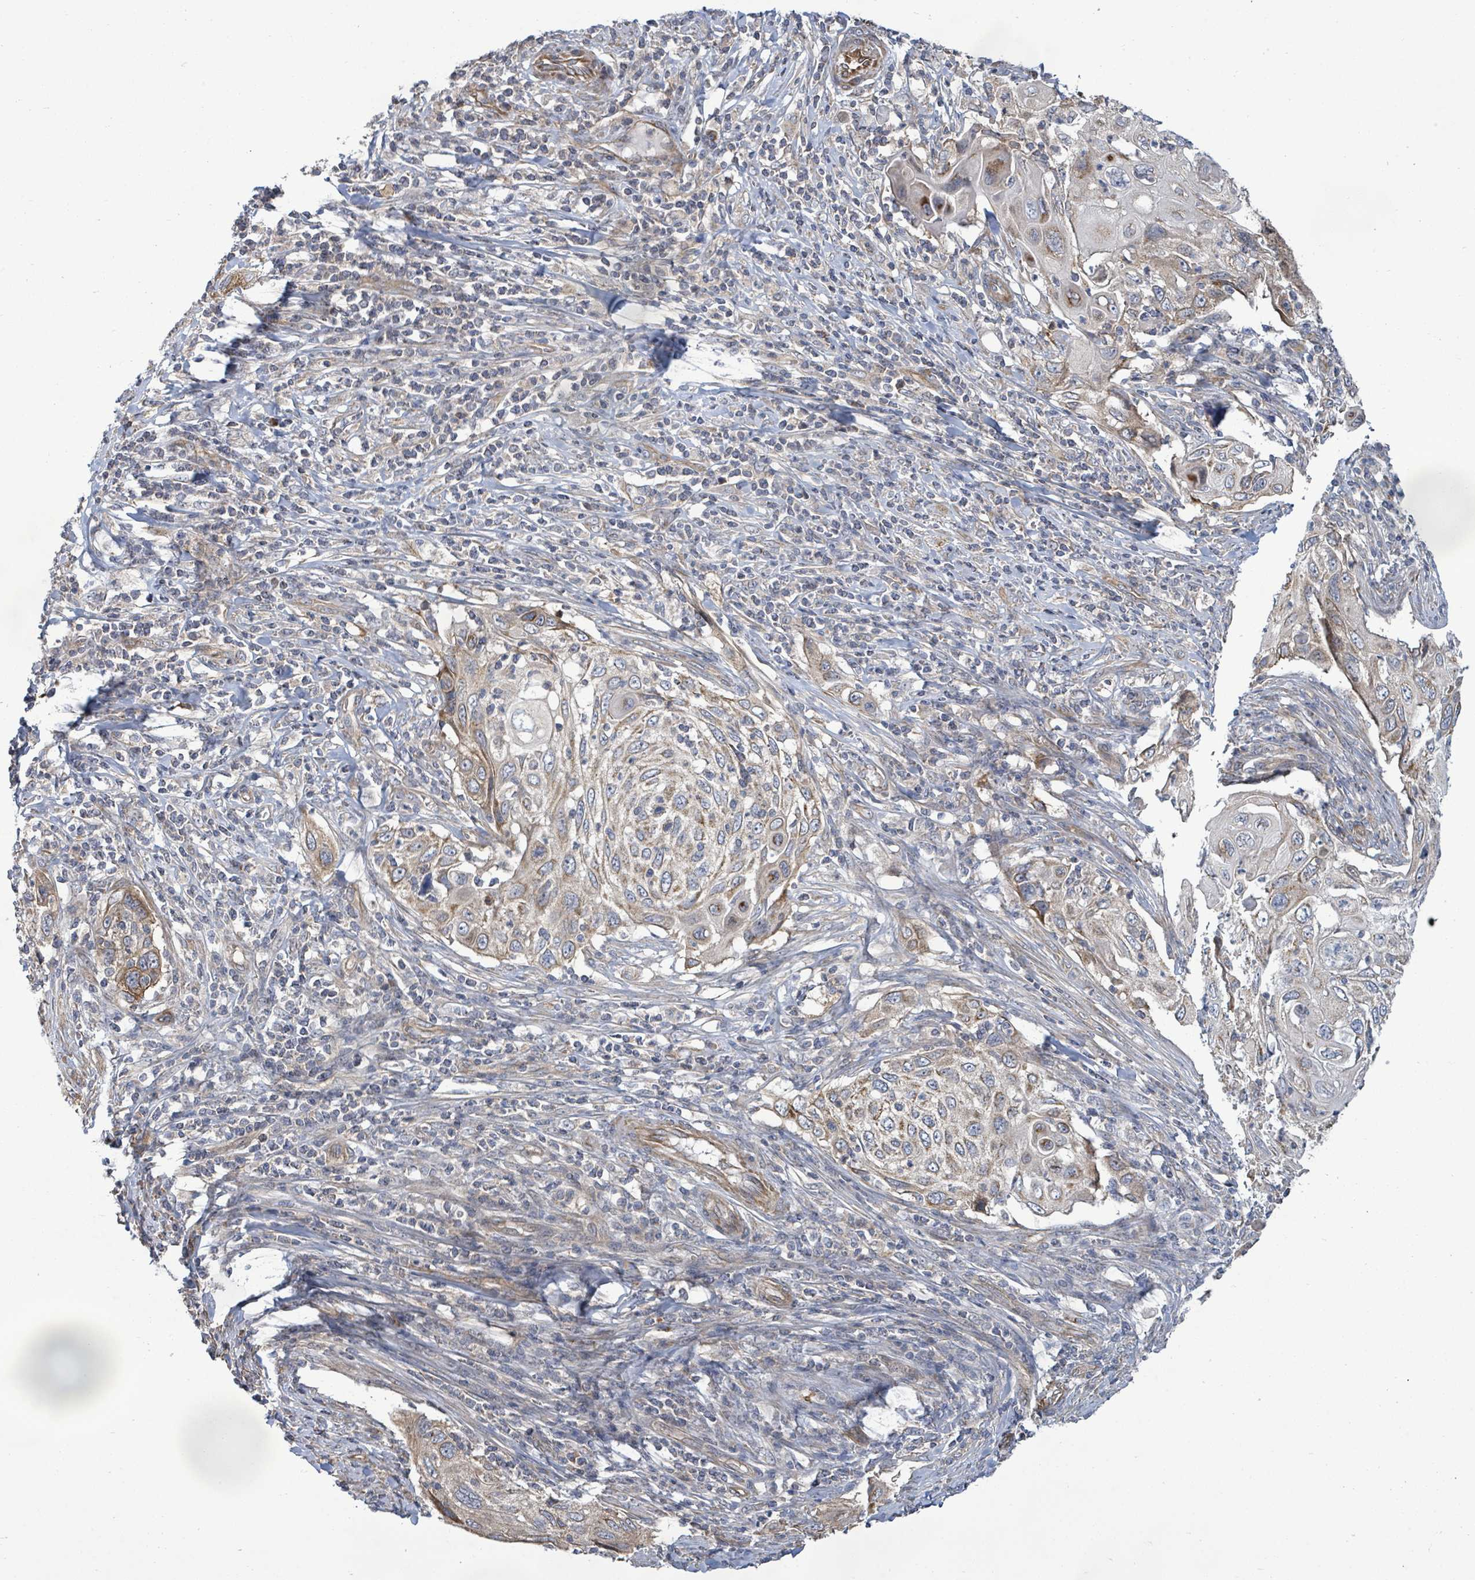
{"staining": {"intensity": "moderate", "quantity": "<25%", "location": "cytoplasmic/membranous"}, "tissue": "cervical cancer", "cell_type": "Tumor cells", "image_type": "cancer", "snomed": [{"axis": "morphology", "description": "Squamous cell carcinoma, NOS"}, {"axis": "topography", "description": "Cervix"}], "caption": "Protein expression by immunohistochemistry (IHC) exhibits moderate cytoplasmic/membranous positivity in approximately <25% of tumor cells in cervical cancer (squamous cell carcinoma).", "gene": "KBTBD11", "patient": {"sex": "female", "age": 70}}